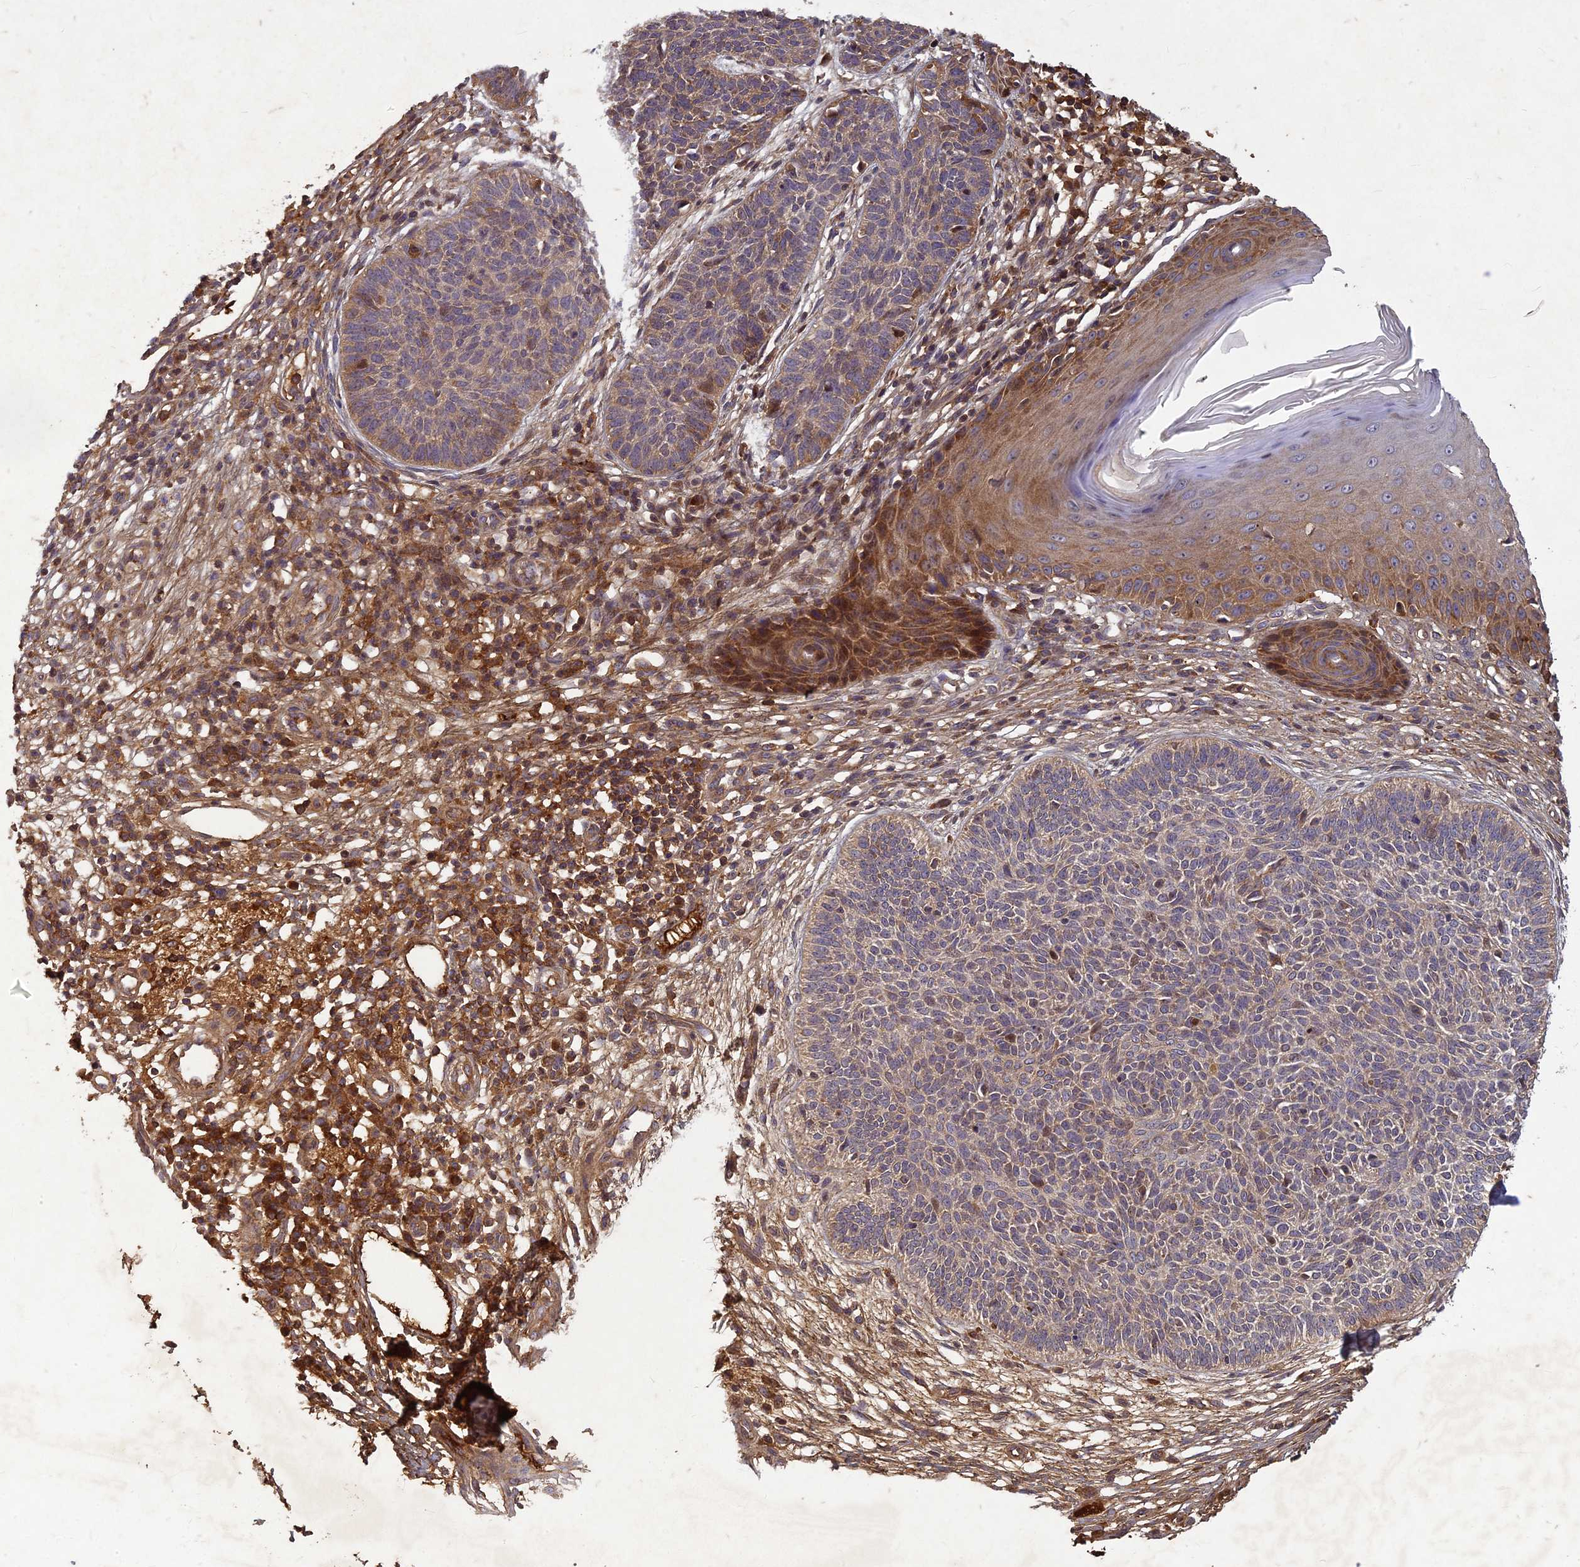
{"staining": {"intensity": "weak", "quantity": ">75%", "location": "cytoplasmic/membranous"}, "tissue": "skin cancer", "cell_type": "Tumor cells", "image_type": "cancer", "snomed": [{"axis": "morphology", "description": "Basal cell carcinoma"}, {"axis": "topography", "description": "Skin"}], "caption": "Immunohistochemical staining of skin cancer displays low levels of weak cytoplasmic/membranous expression in approximately >75% of tumor cells.", "gene": "TCF25", "patient": {"sex": "female", "age": 66}}